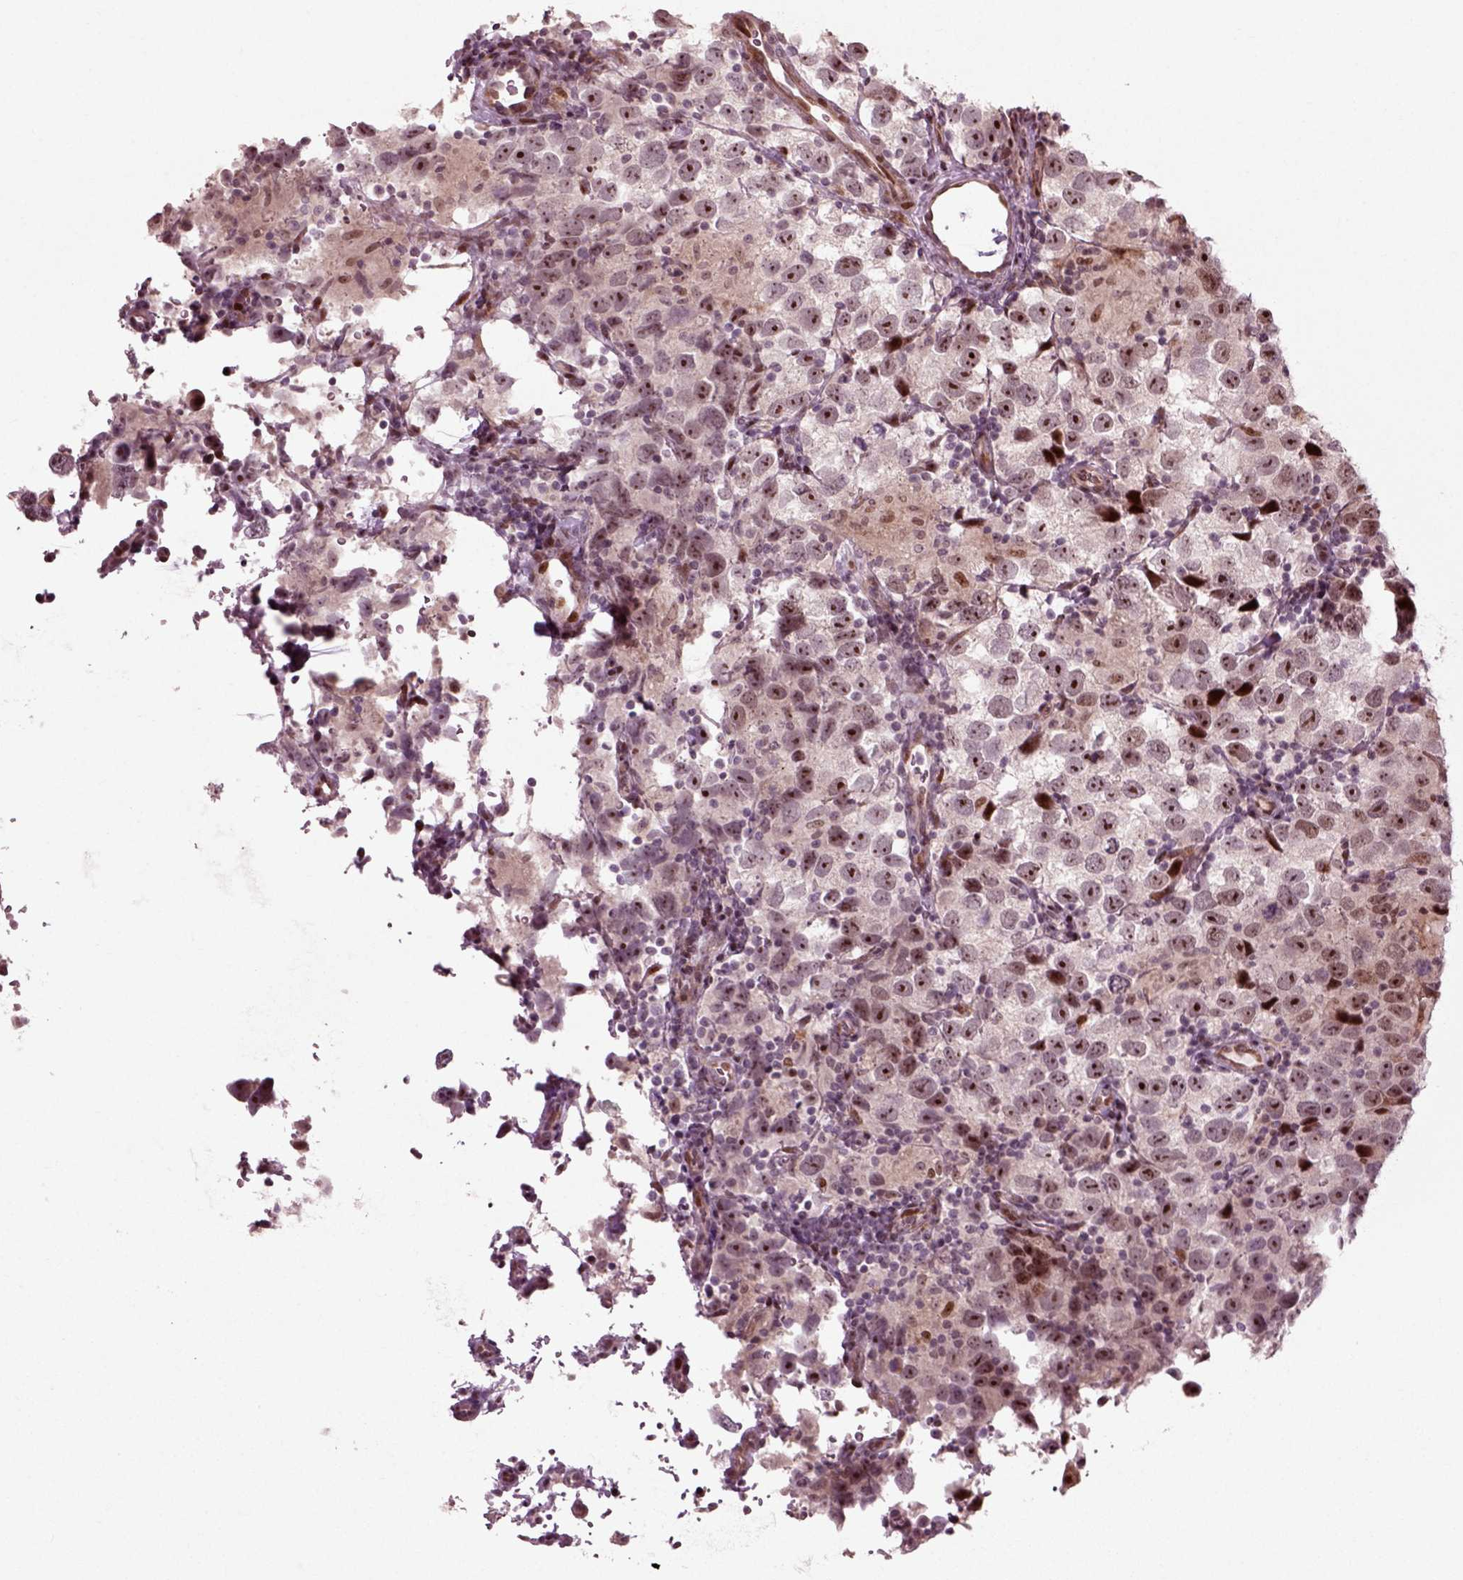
{"staining": {"intensity": "moderate", "quantity": "<25%", "location": "nuclear"}, "tissue": "testis cancer", "cell_type": "Tumor cells", "image_type": "cancer", "snomed": [{"axis": "morphology", "description": "Seminoma, NOS"}, {"axis": "topography", "description": "Testis"}], "caption": "This image exhibits immunohistochemistry staining of testis cancer, with low moderate nuclear staining in approximately <25% of tumor cells.", "gene": "CDC14A", "patient": {"sex": "male", "age": 26}}